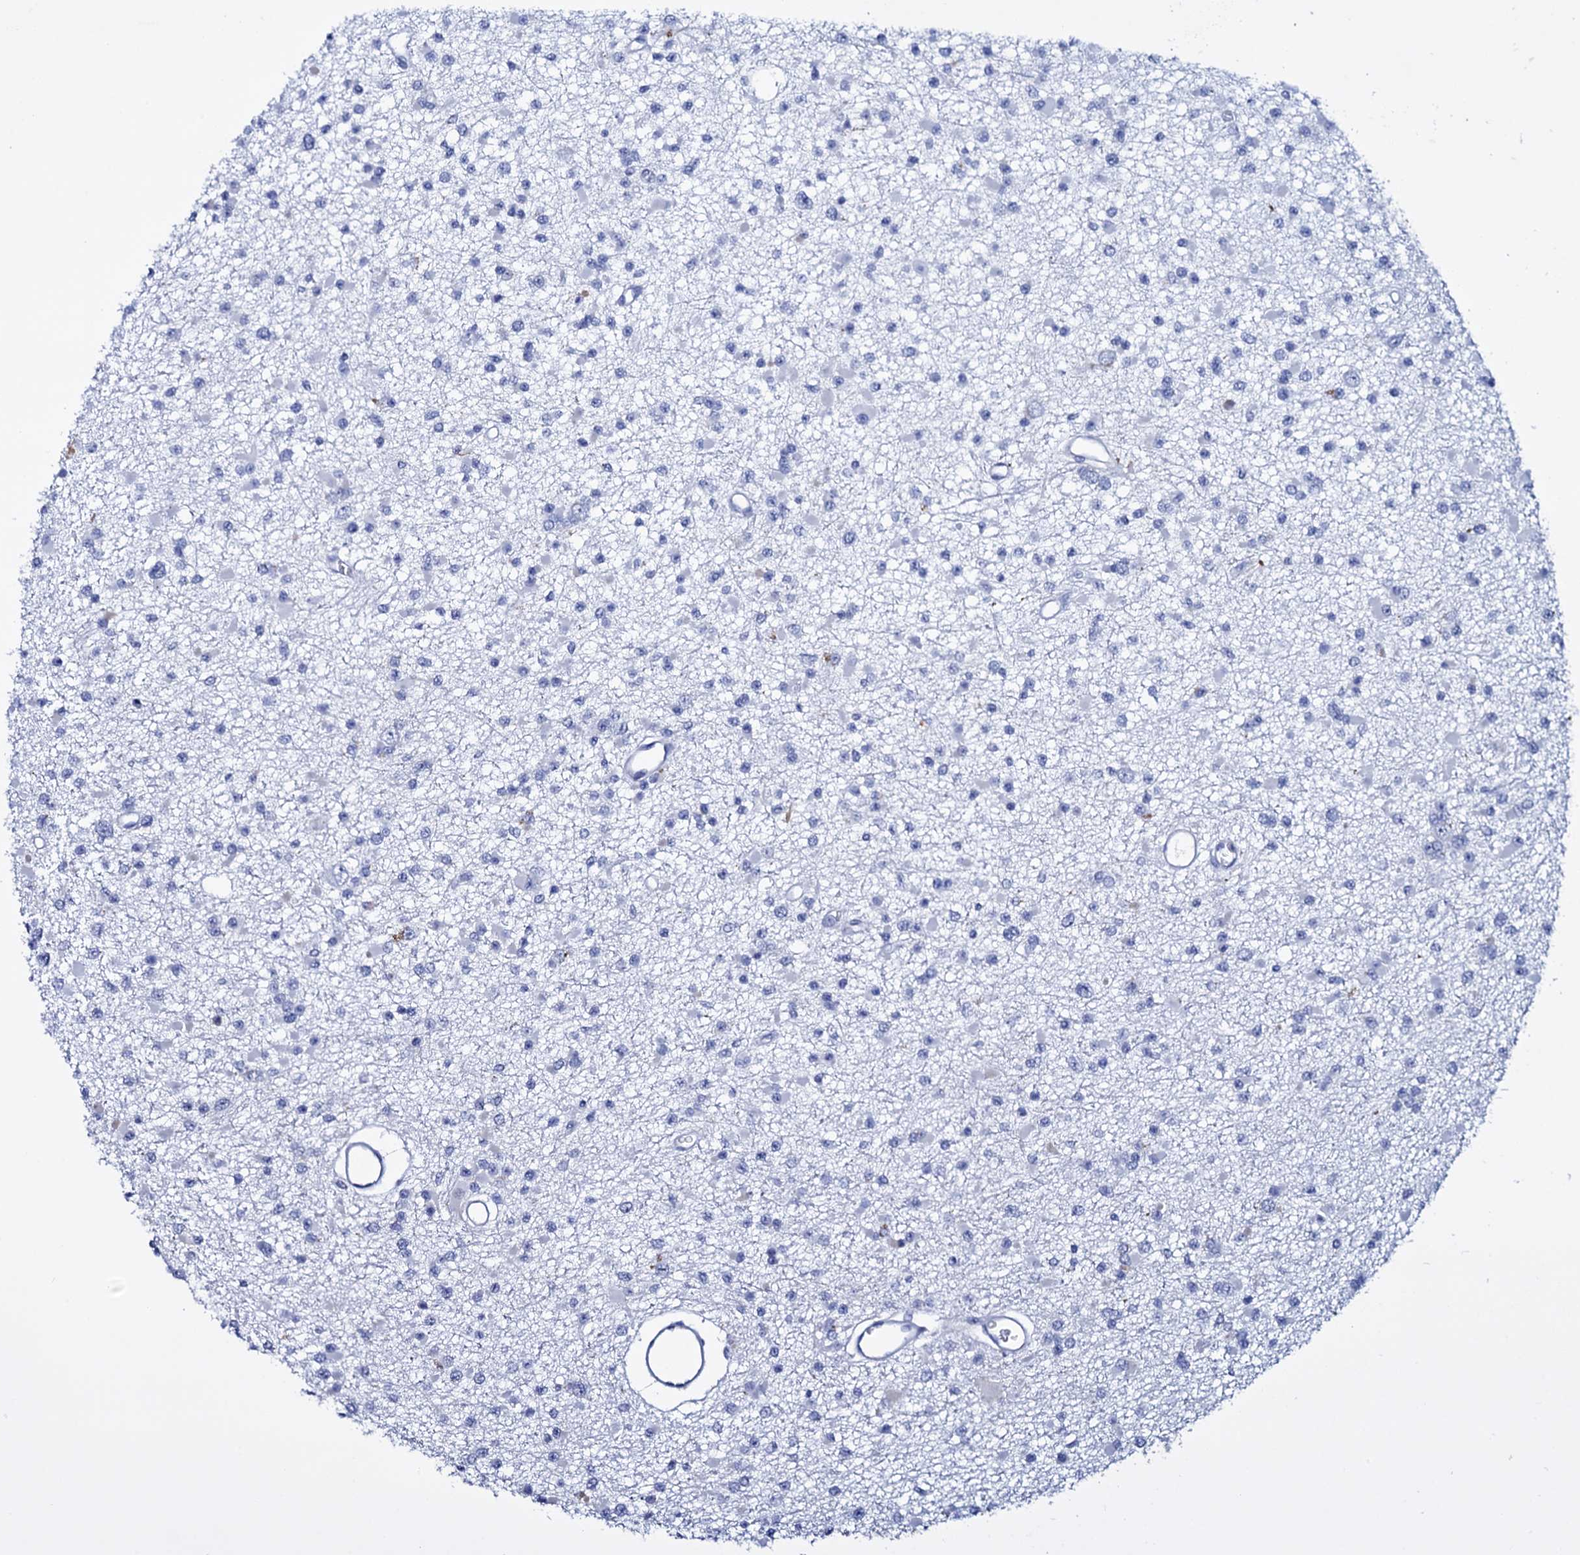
{"staining": {"intensity": "negative", "quantity": "none", "location": "none"}, "tissue": "glioma", "cell_type": "Tumor cells", "image_type": "cancer", "snomed": [{"axis": "morphology", "description": "Glioma, malignant, Low grade"}, {"axis": "topography", "description": "Brain"}], "caption": "Glioma stained for a protein using IHC demonstrates no expression tumor cells.", "gene": "ITPRID2", "patient": {"sex": "female", "age": 22}}